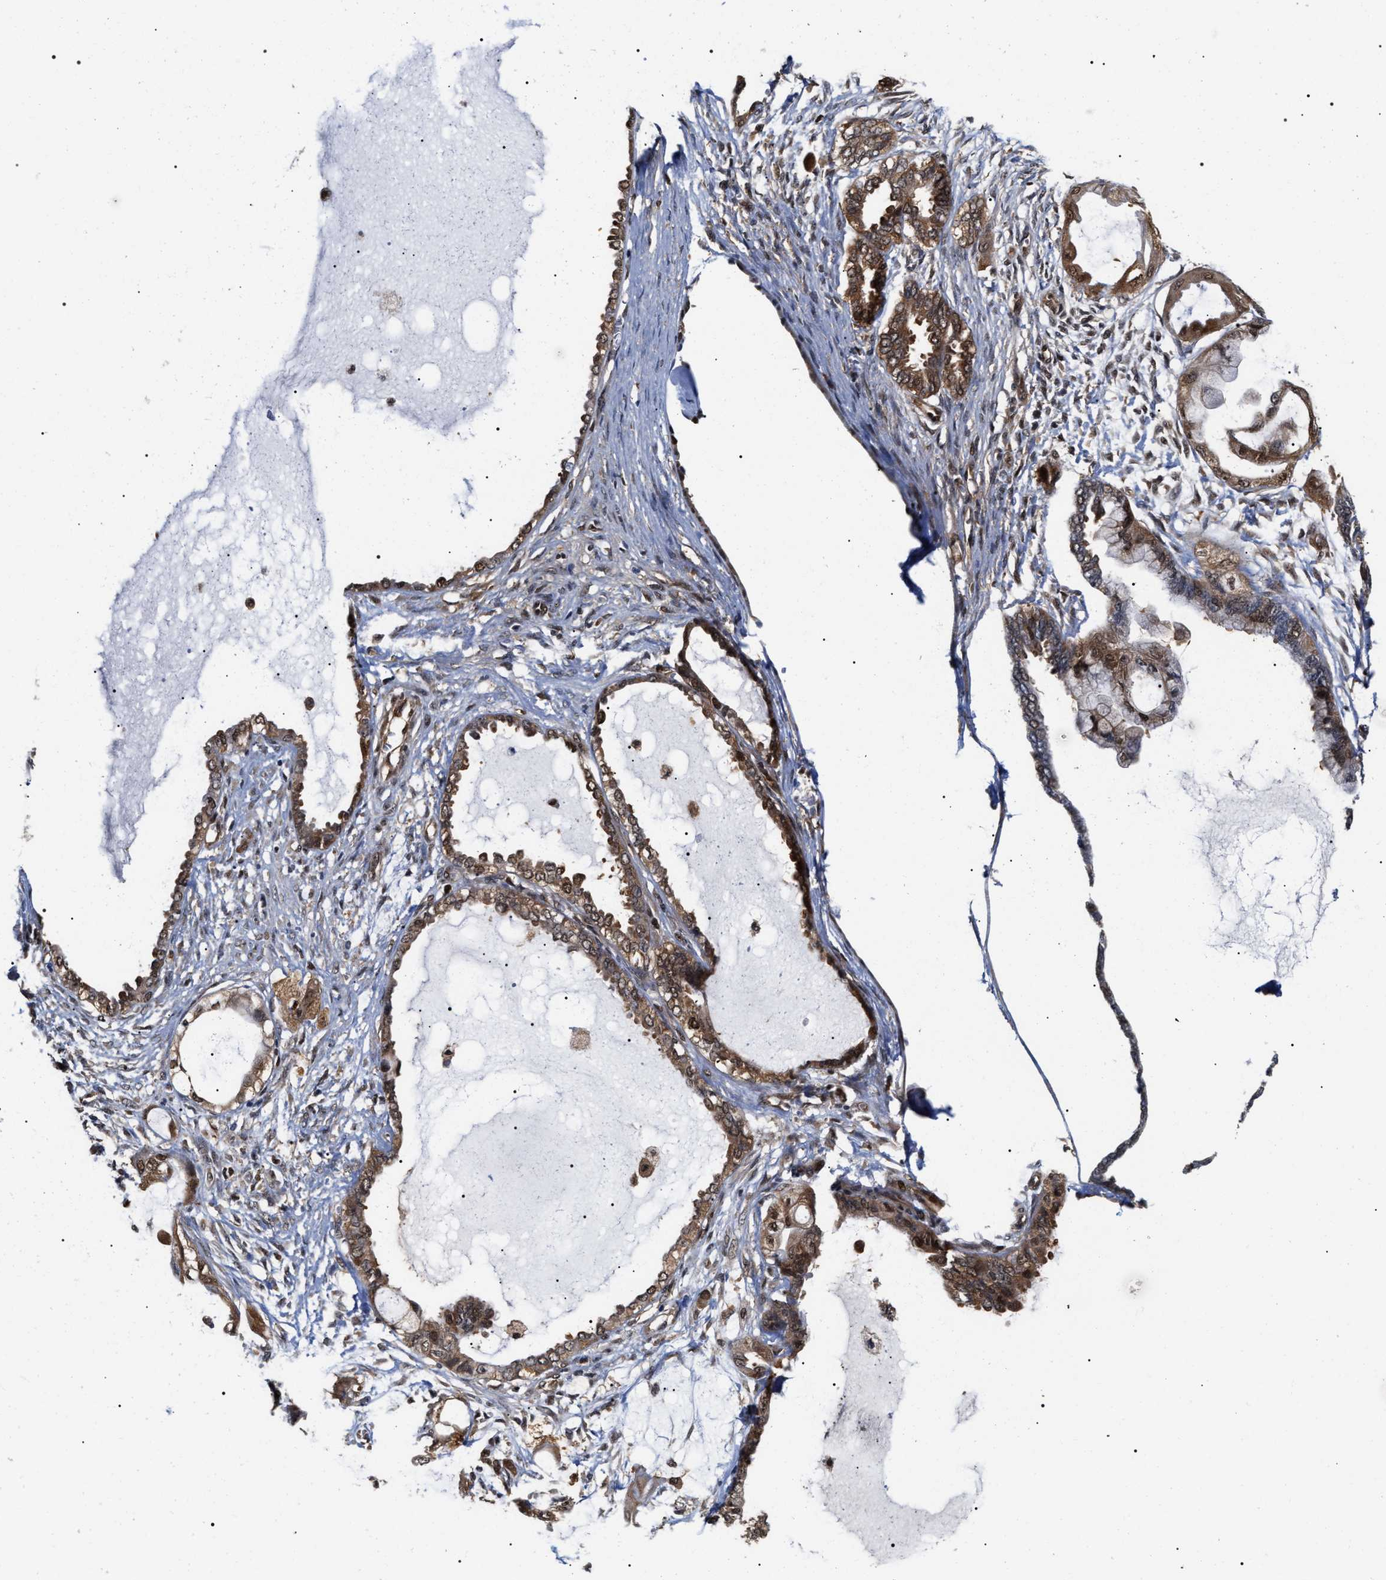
{"staining": {"intensity": "moderate", "quantity": ">75%", "location": "cytoplasmic/membranous,nuclear"}, "tissue": "ovarian cancer", "cell_type": "Tumor cells", "image_type": "cancer", "snomed": [{"axis": "morphology", "description": "Carcinoma, NOS"}, {"axis": "morphology", "description": "Carcinoma, endometroid"}, {"axis": "topography", "description": "Ovary"}], "caption": "The image demonstrates staining of endometroid carcinoma (ovarian), revealing moderate cytoplasmic/membranous and nuclear protein positivity (brown color) within tumor cells.", "gene": "BAG6", "patient": {"sex": "female", "age": 50}}